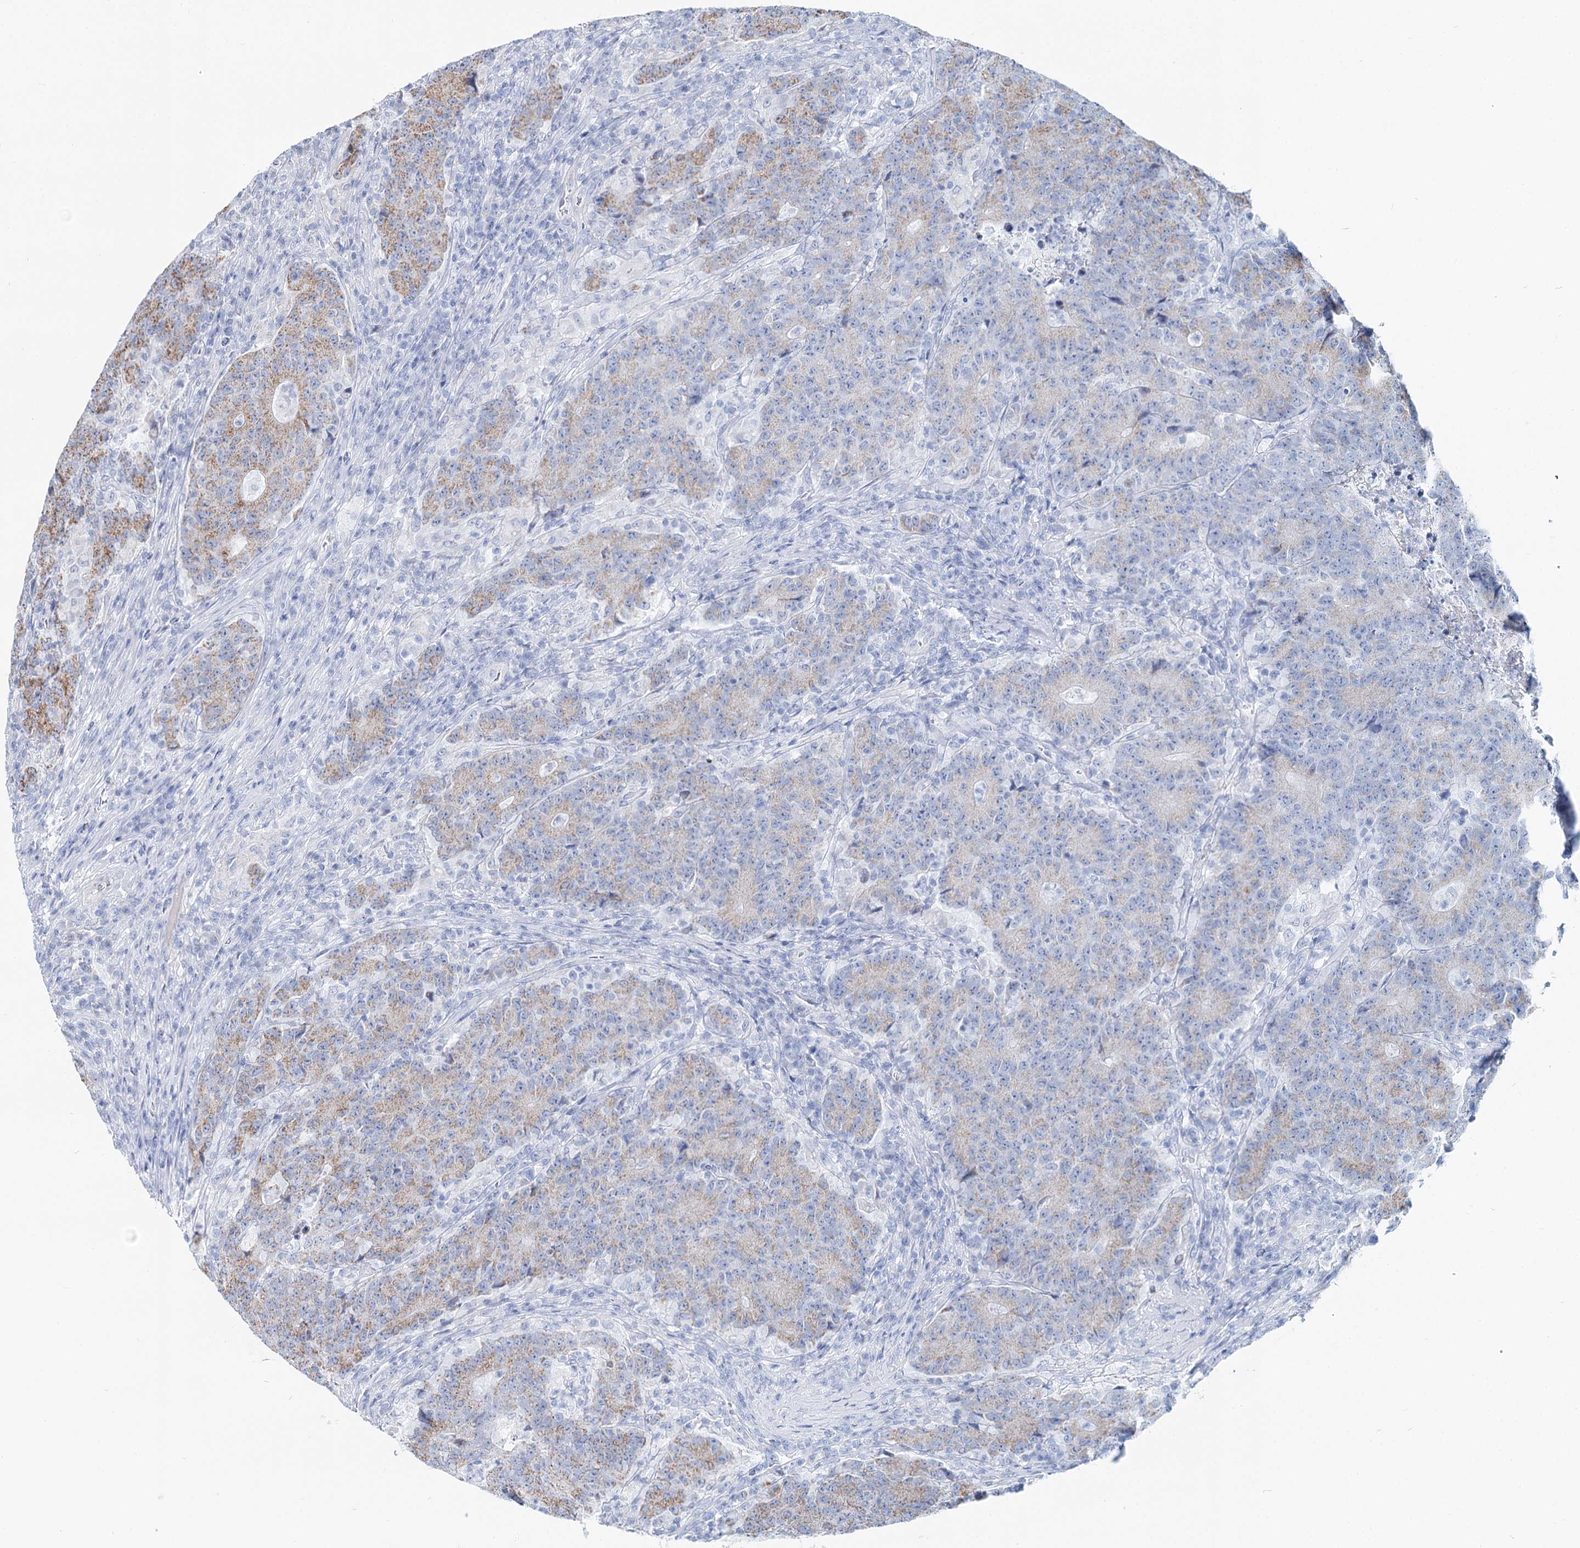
{"staining": {"intensity": "moderate", "quantity": "25%-75%", "location": "cytoplasmic/membranous"}, "tissue": "colorectal cancer", "cell_type": "Tumor cells", "image_type": "cancer", "snomed": [{"axis": "morphology", "description": "Adenocarcinoma, NOS"}, {"axis": "topography", "description": "Colon"}], "caption": "Colorectal adenocarcinoma stained for a protein (brown) demonstrates moderate cytoplasmic/membranous positive positivity in about 25%-75% of tumor cells.", "gene": "MCCC2", "patient": {"sex": "female", "age": 75}}